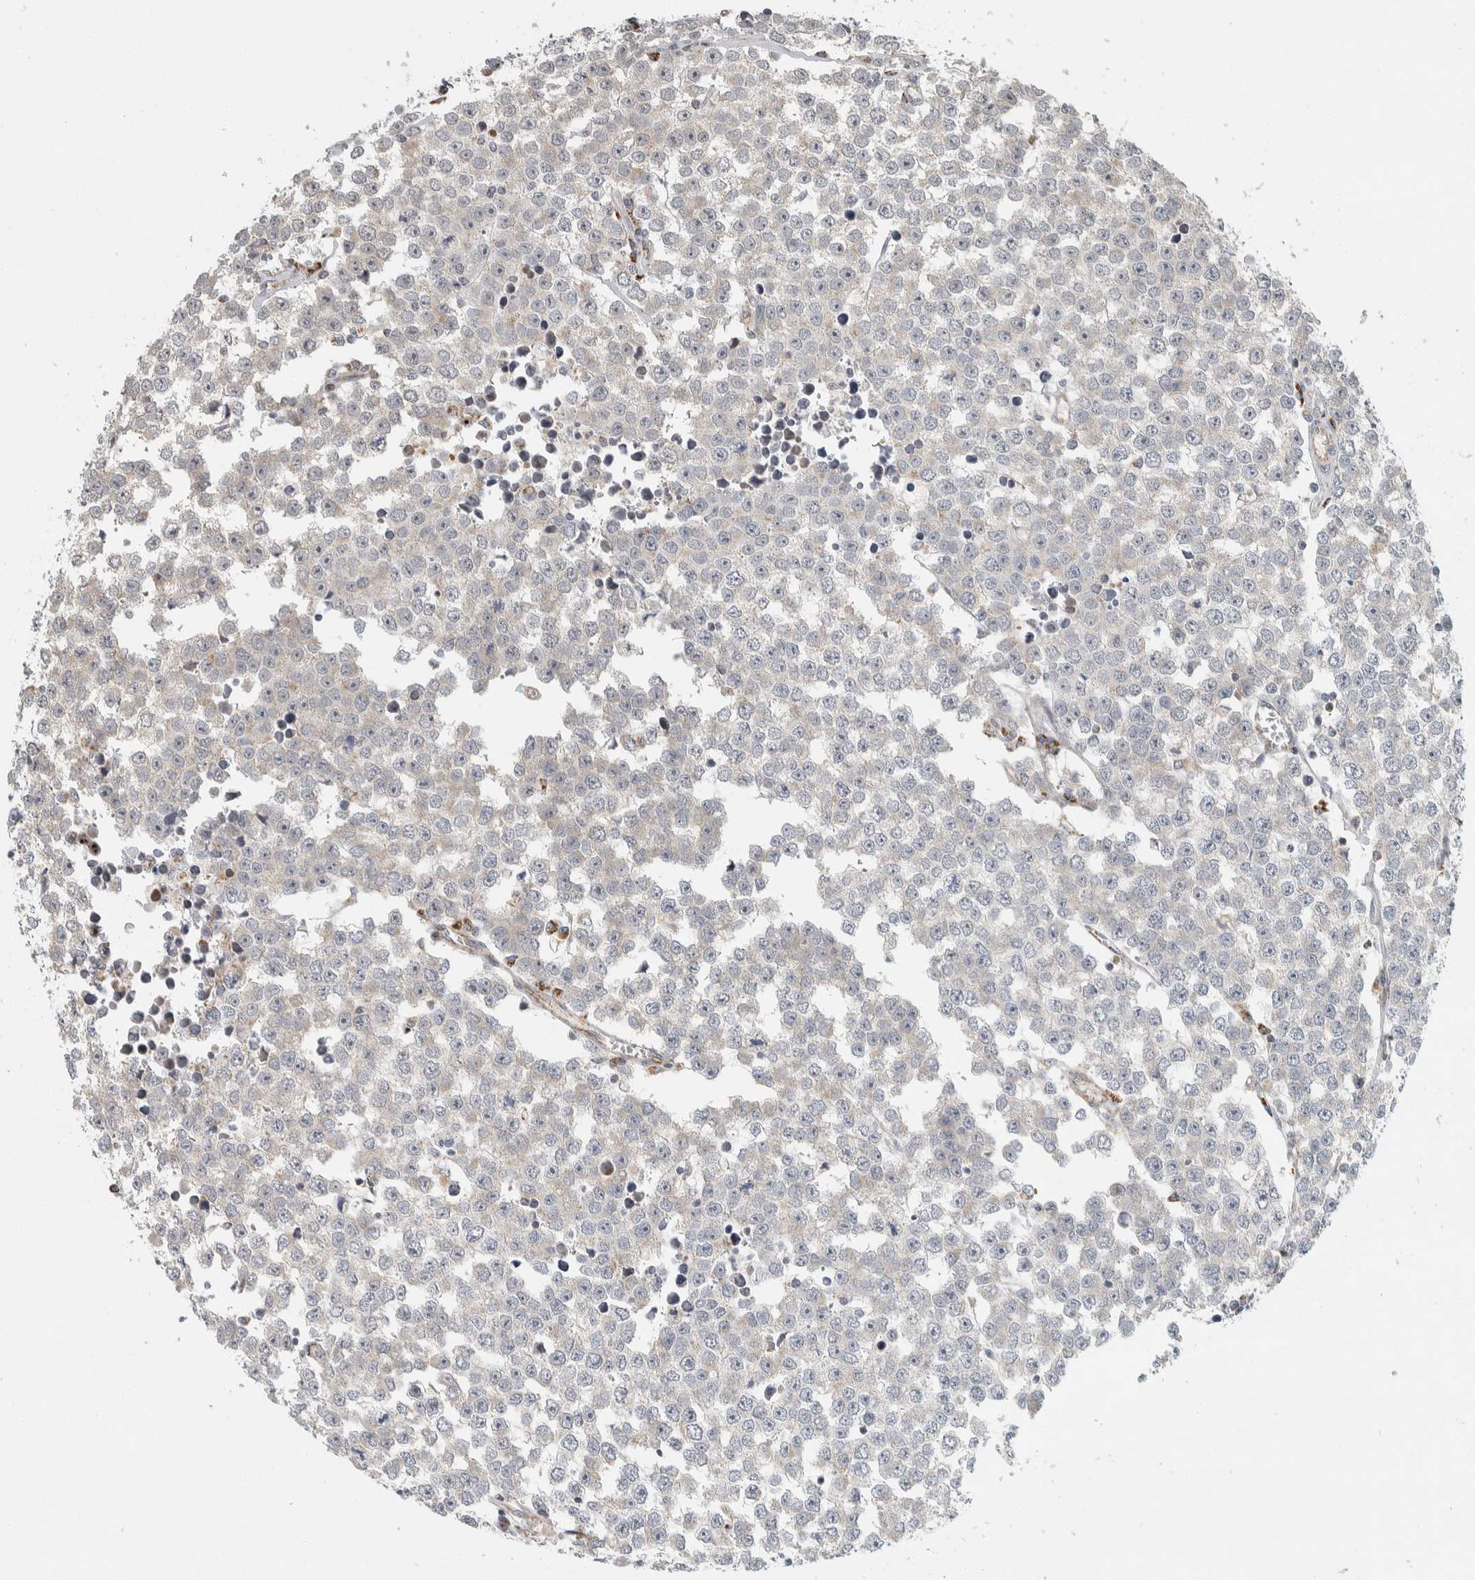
{"staining": {"intensity": "negative", "quantity": "none", "location": "none"}, "tissue": "testis cancer", "cell_type": "Tumor cells", "image_type": "cancer", "snomed": [{"axis": "morphology", "description": "Seminoma, NOS"}, {"axis": "morphology", "description": "Carcinoma, Embryonal, NOS"}, {"axis": "topography", "description": "Testis"}], "caption": "A micrograph of testis cancer (embryonal carcinoma) stained for a protein displays no brown staining in tumor cells. (Brightfield microscopy of DAB (3,3'-diaminobenzidine) immunohistochemistry at high magnification).", "gene": "AFP", "patient": {"sex": "male", "age": 52}}